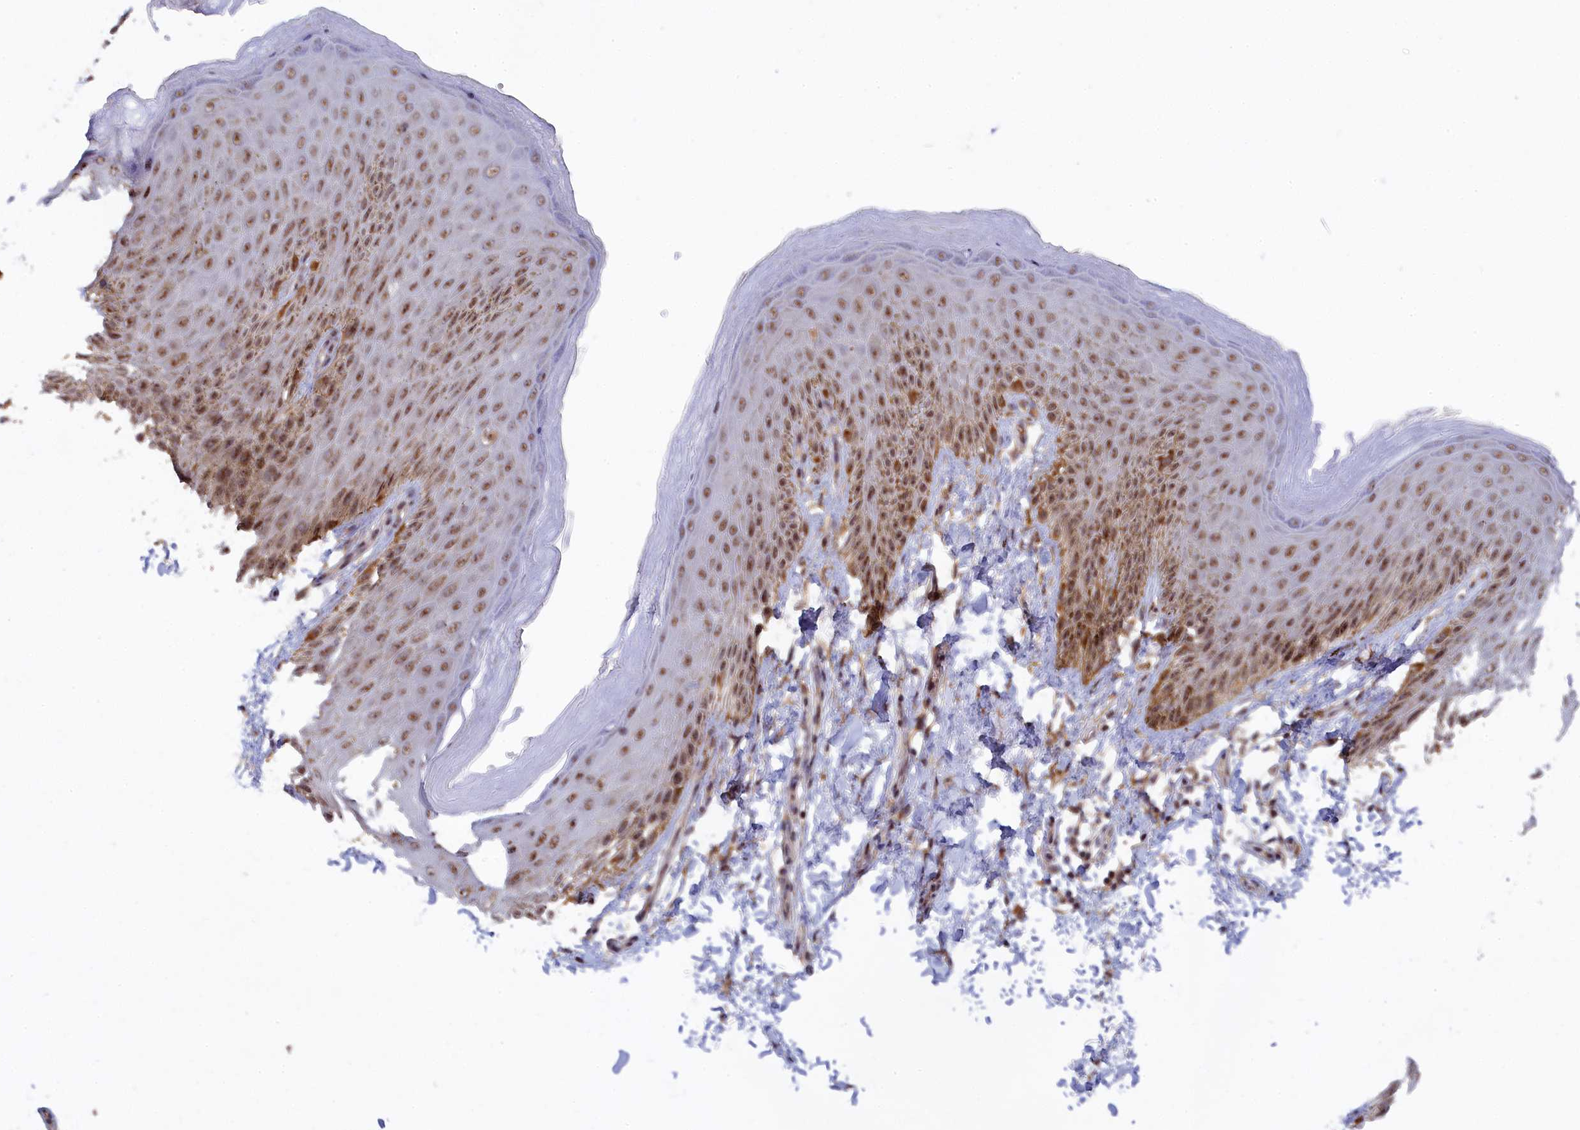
{"staining": {"intensity": "moderate", "quantity": ">75%", "location": "nuclear"}, "tissue": "skin", "cell_type": "Epidermal cells", "image_type": "normal", "snomed": [{"axis": "morphology", "description": "Normal tissue, NOS"}, {"axis": "topography", "description": "Anal"}], "caption": "Immunohistochemical staining of benign skin shows moderate nuclear protein expression in about >75% of epidermal cells.", "gene": "TAB1", "patient": {"sex": "male", "age": 44}}